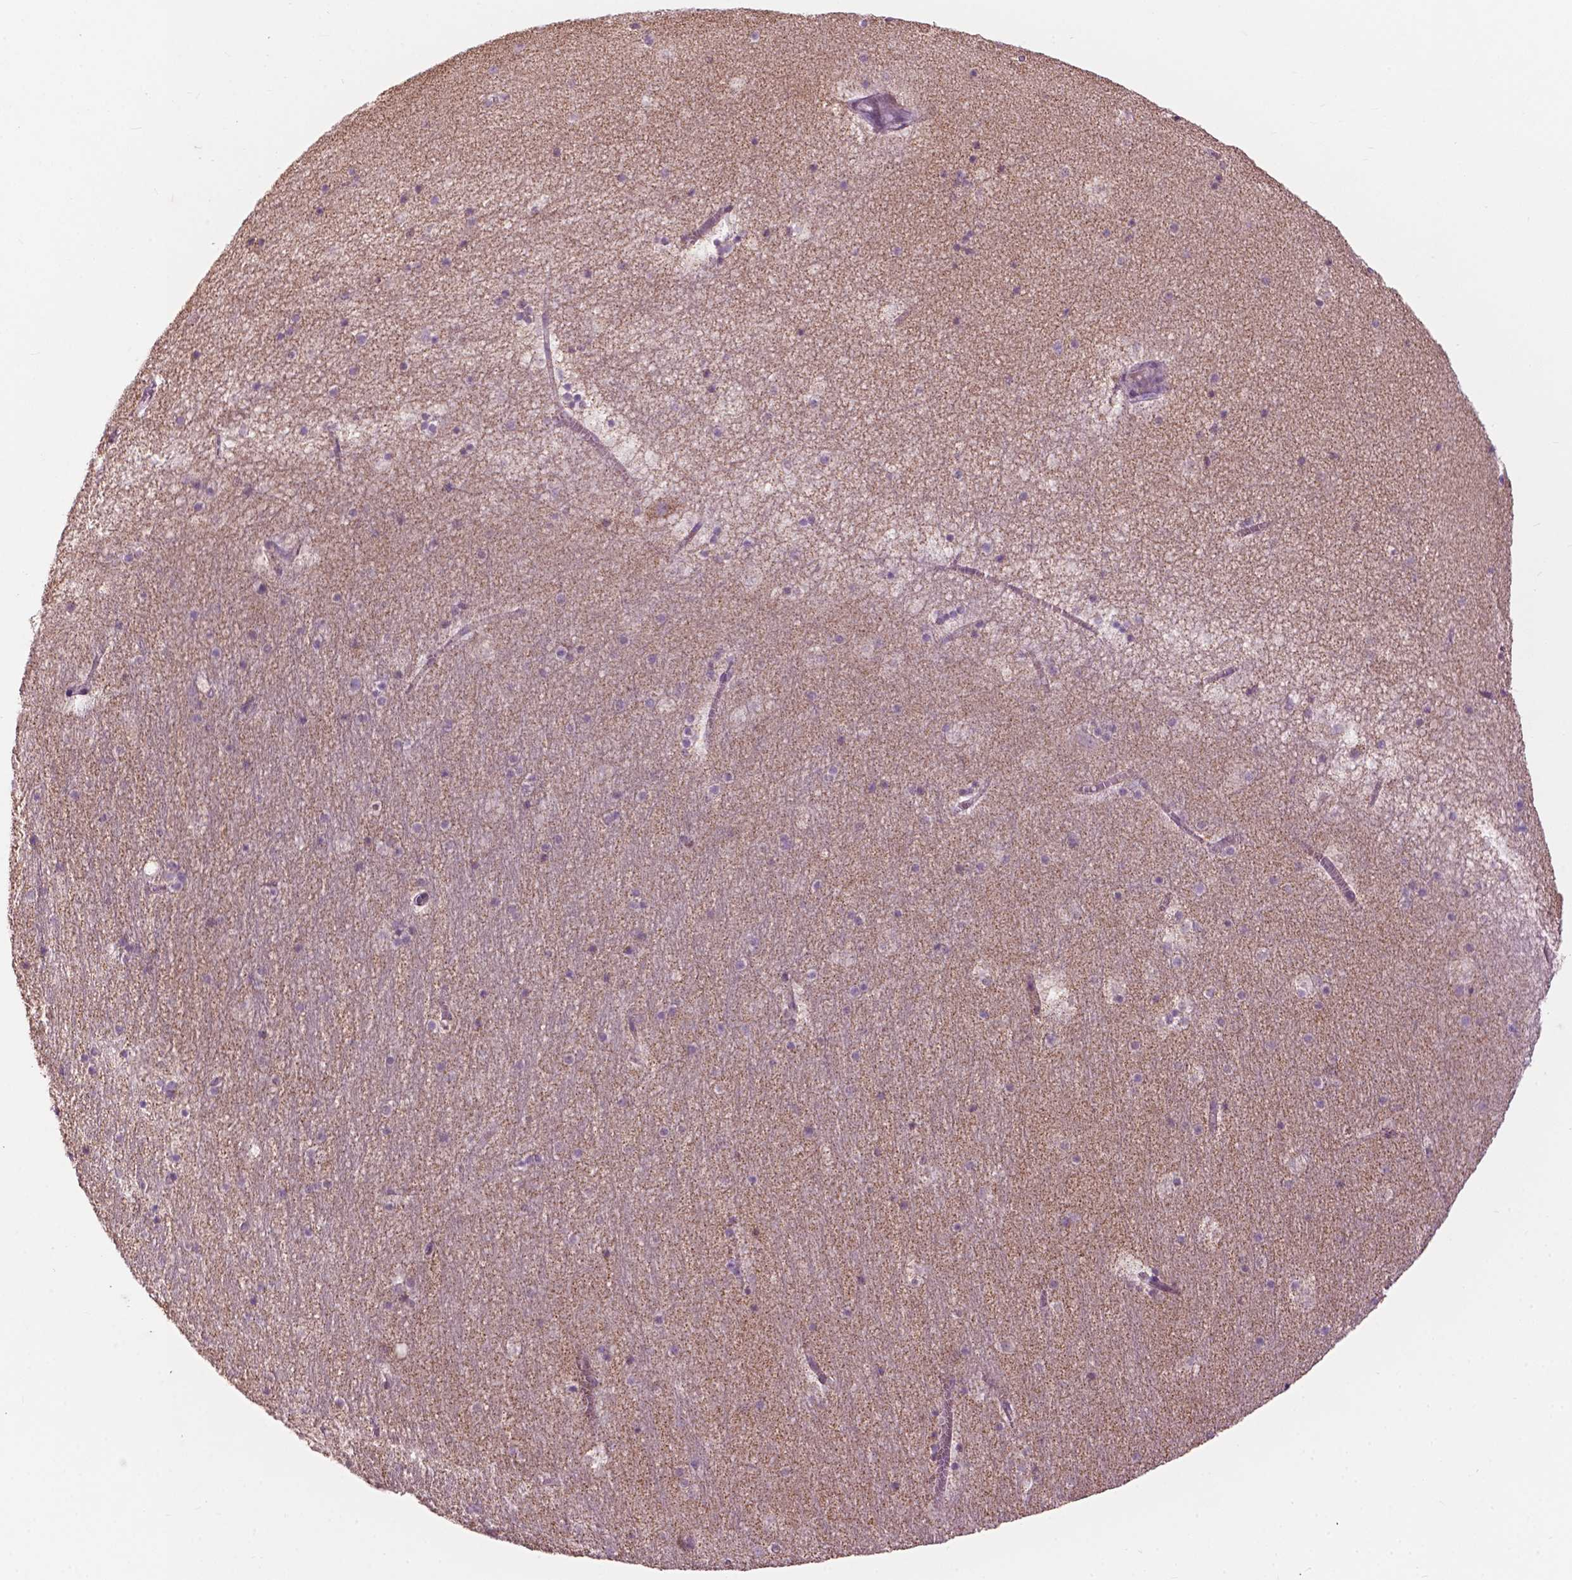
{"staining": {"intensity": "weak", "quantity": "<25%", "location": "cytoplasmic/membranous"}, "tissue": "hippocampus", "cell_type": "Glial cells", "image_type": "normal", "snomed": [{"axis": "morphology", "description": "Normal tissue, NOS"}, {"axis": "topography", "description": "Hippocampus"}], "caption": "The photomicrograph reveals no staining of glial cells in normal hippocampus. The staining was performed using DAB (3,3'-diaminobenzidine) to visualize the protein expression in brown, while the nuclei were stained in blue with hematoxylin (Magnification: 20x).", "gene": "NDUFS1", "patient": {"sex": "male", "age": 45}}